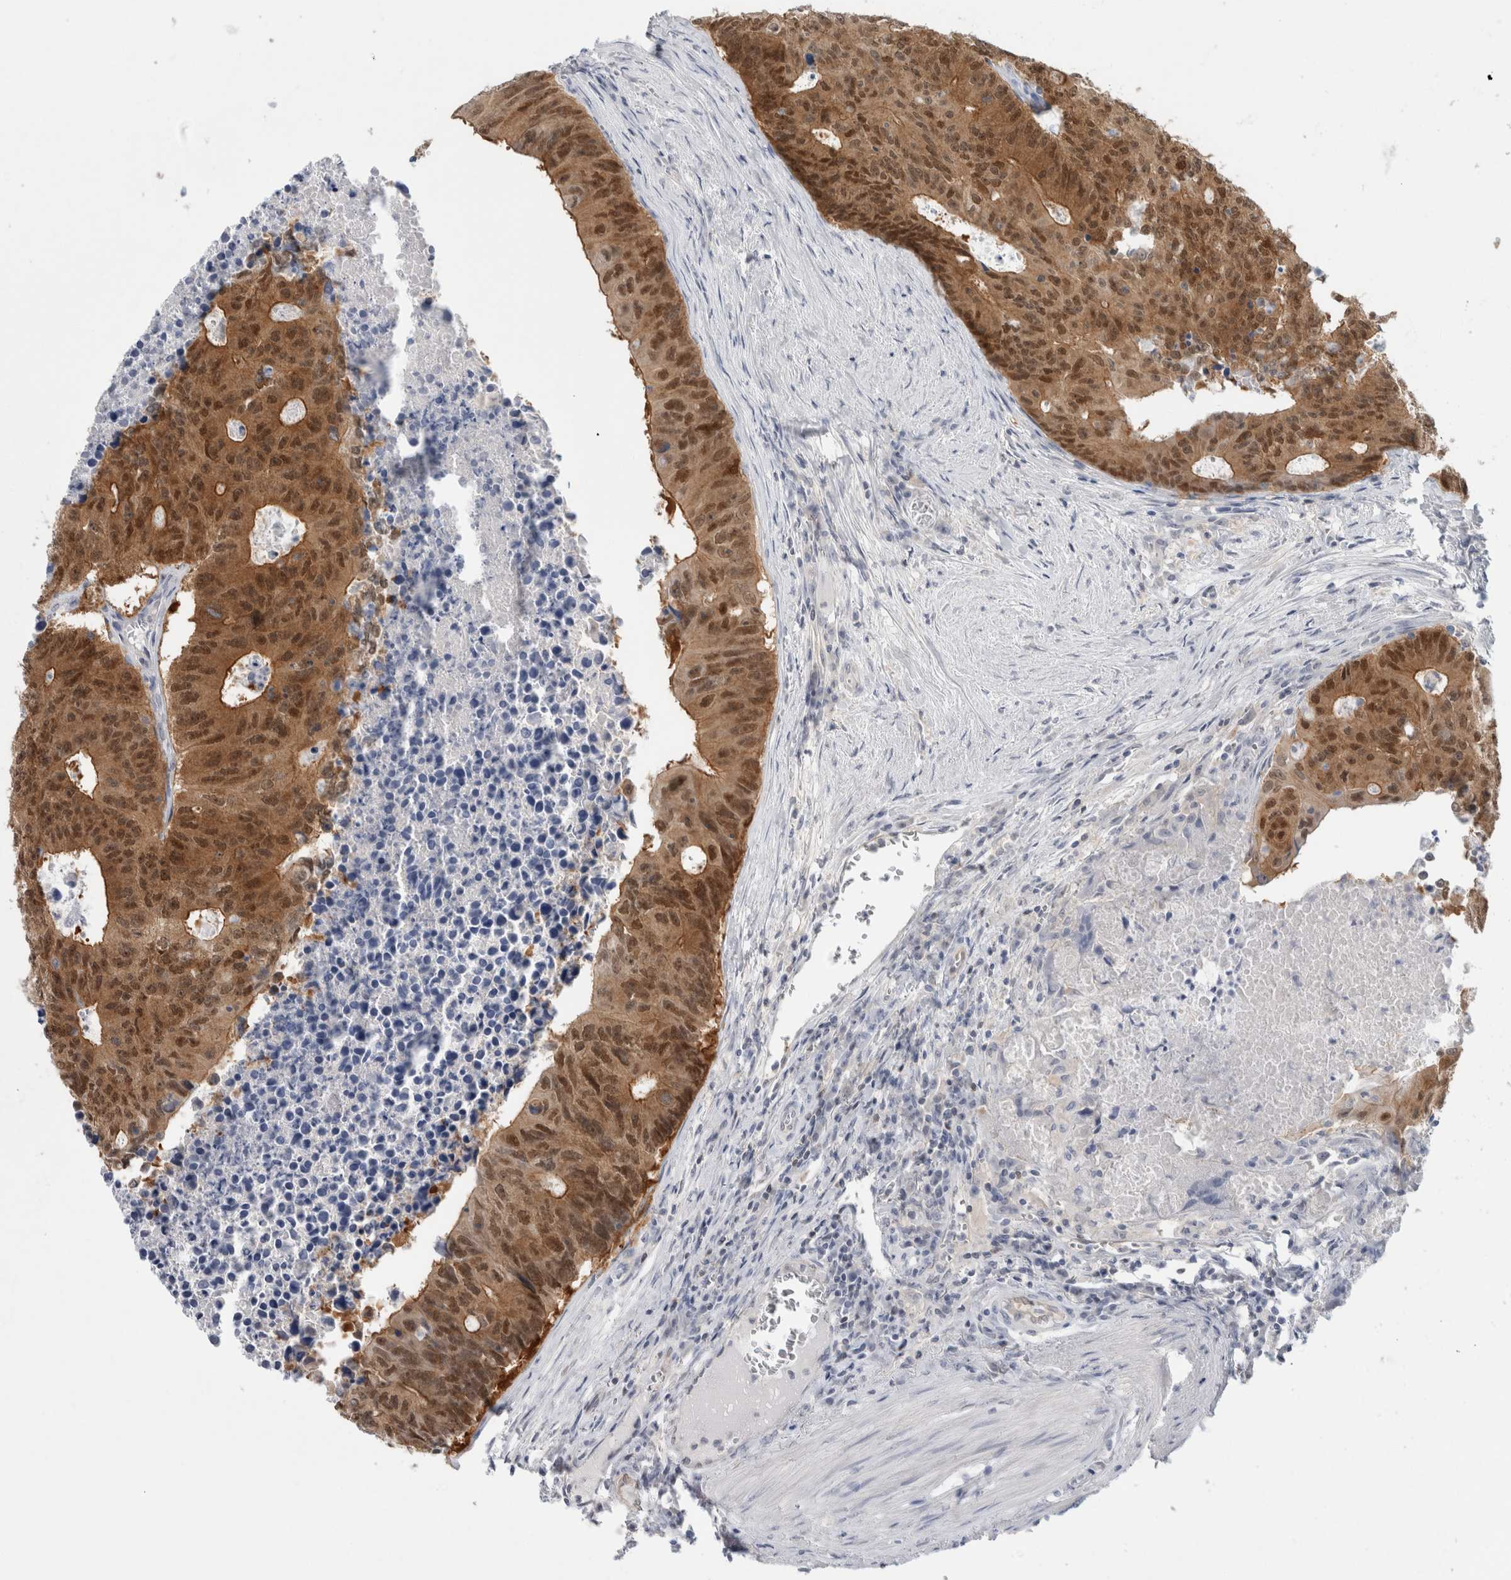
{"staining": {"intensity": "strong", "quantity": ">75%", "location": "cytoplasmic/membranous,nuclear"}, "tissue": "colorectal cancer", "cell_type": "Tumor cells", "image_type": "cancer", "snomed": [{"axis": "morphology", "description": "Adenocarcinoma, NOS"}, {"axis": "topography", "description": "Colon"}], "caption": "Strong cytoplasmic/membranous and nuclear protein expression is seen in approximately >75% of tumor cells in colorectal cancer (adenocarcinoma).", "gene": "CASP6", "patient": {"sex": "male", "age": 87}}